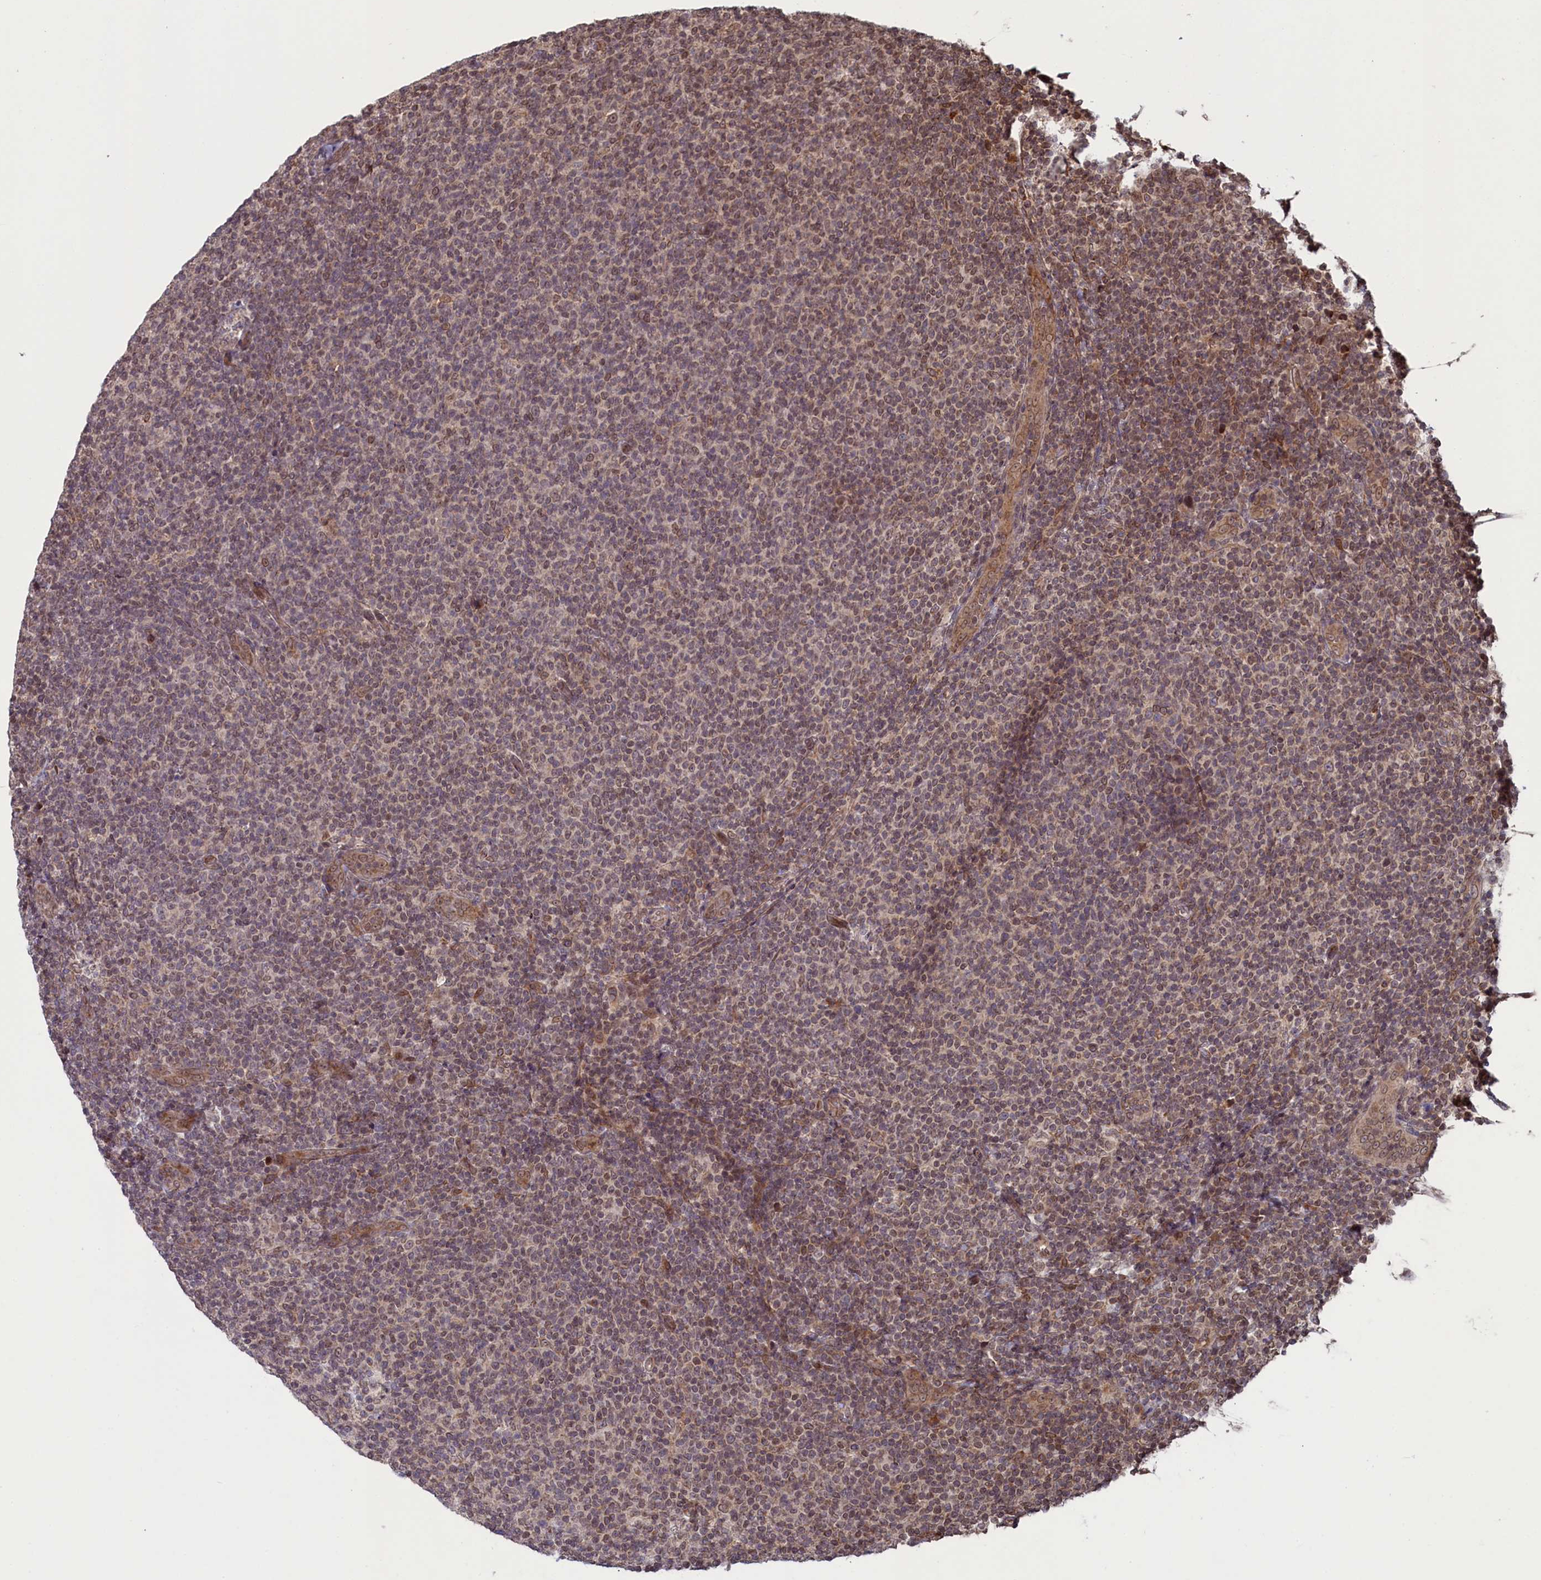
{"staining": {"intensity": "moderate", "quantity": "25%-75%", "location": "nuclear"}, "tissue": "lymphoma", "cell_type": "Tumor cells", "image_type": "cancer", "snomed": [{"axis": "morphology", "description": "Malignant lymphoma, non-Hodgkin's type, Low grade"}, {"axis": "topography", "description": "Lymph node"}], "caption": "A photomicrograph of lymphoma stained for a protein demonstrates moderate nuclear brown staining in tumor cells.", "gene": "NAE1", "patient": {"sex": "male", "age": 66}}